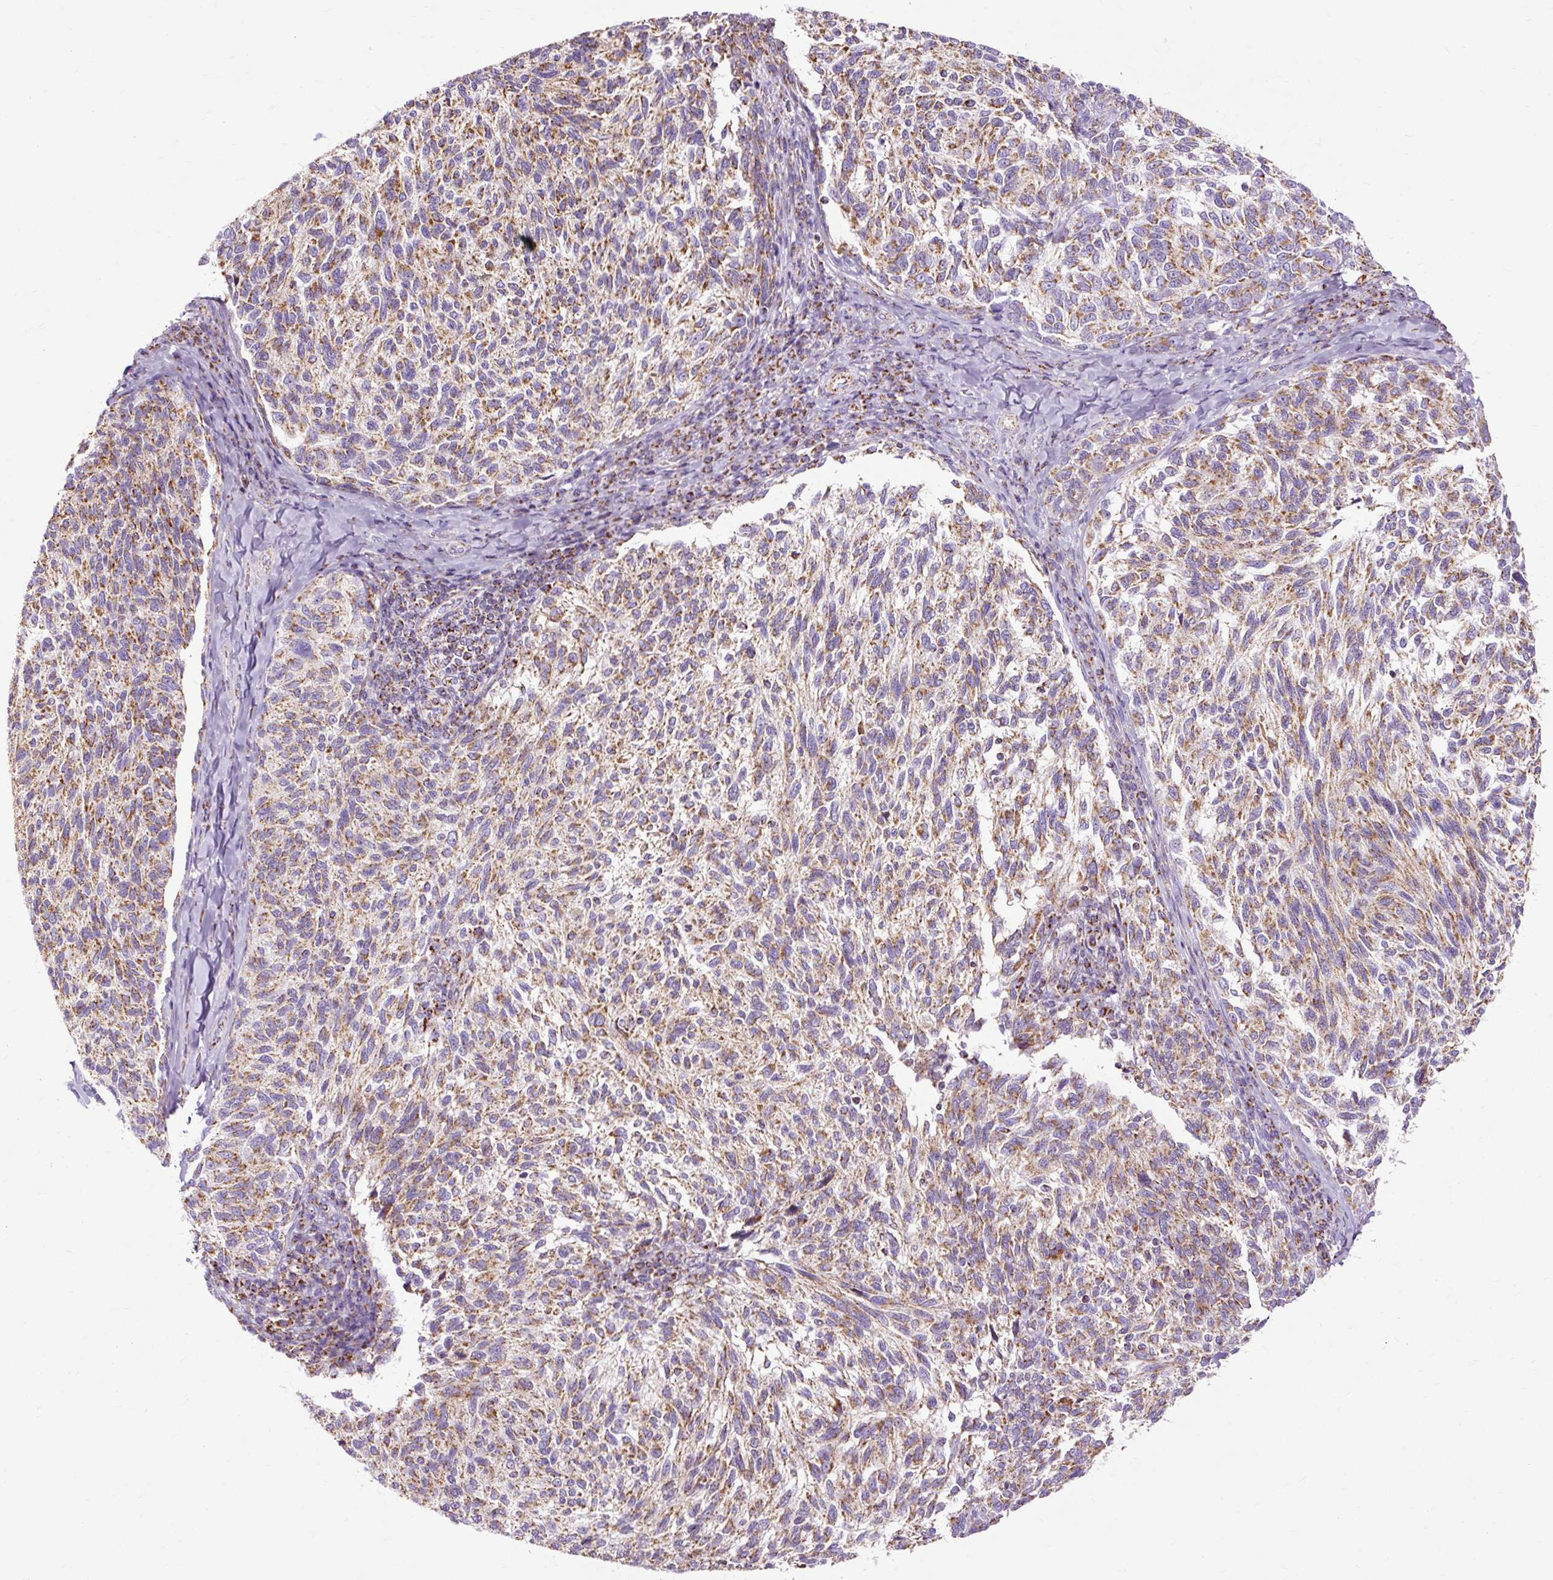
{"staining": {"intensity": "moderate", "quantity": ">75%", "location": "cytoplasmic/membranous"}, "tissue": "melanoma", "cell_type": "Tumor cells", "image_type": "cancer", "snomed": [{"axis": "morphology", "description": "Malignant melanoma, NOS"}, {"axis": "topography", "description": "Skin"}], "caption": "Immunohistochemistry (IHC) staining of melanoma, which displays medium levels of moderate cytoplasmic/membranous staining in approximately >75% of tumor cells indicating moderate cytoplasmic/membranous protein staining. The staining was performed using DAB (brown) for protein detection and nuclei were counterstained in hematoxylin (blue).", "gene": "DLAT", "patient": {"sex": "female", "age": 73}}